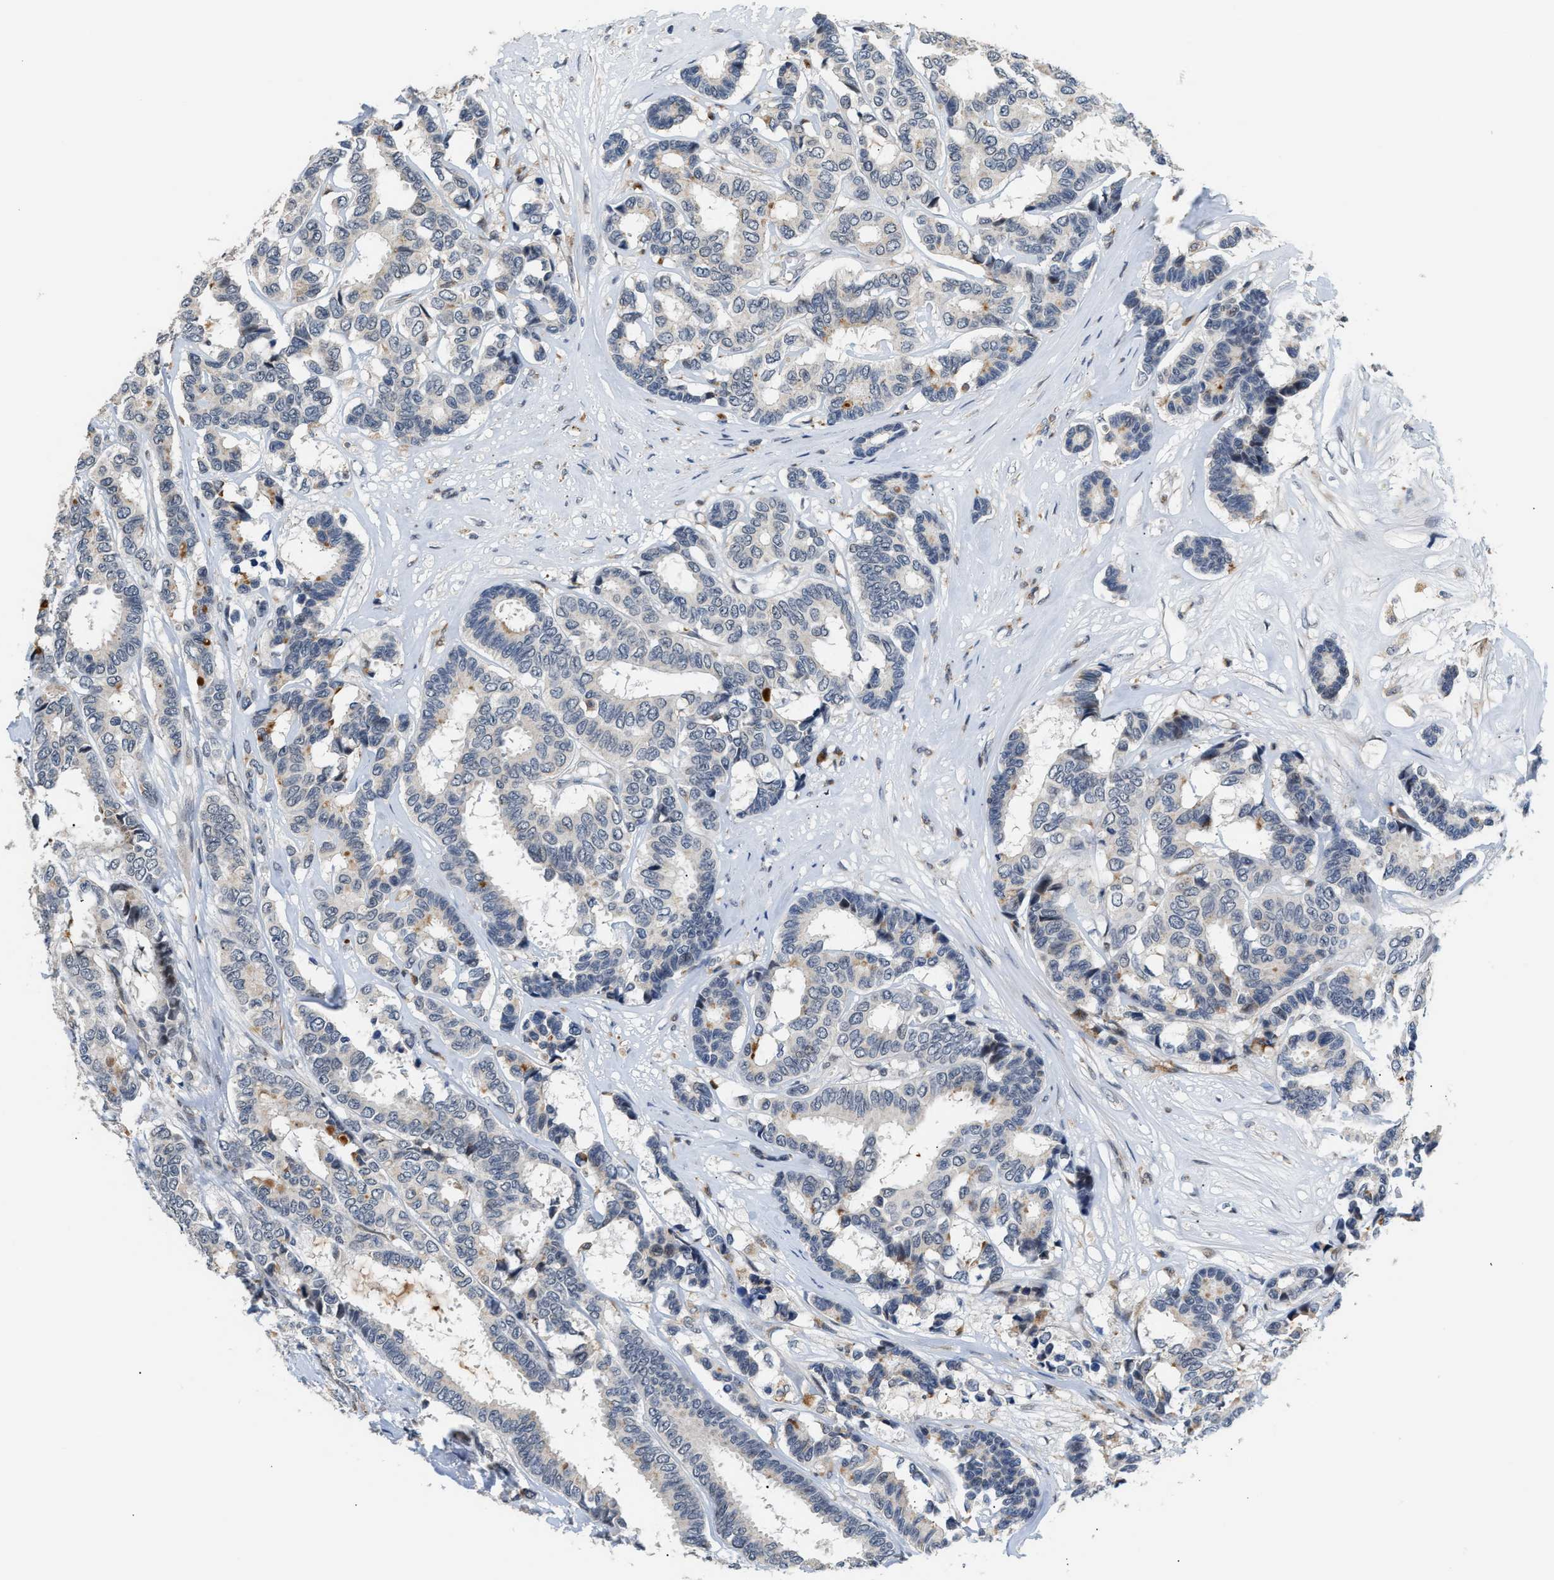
{"staining": {"intensity": "negative", "quantity": "none", "location": "none"}, "tissue": "breast cancer", "cell_type": "Tumor cells", "image_type": "cancer", "snomed": [{"axis": "morphology", "description": "Duct carcinoma"}, {"axis": "topography", "description": "Breast"}], "caption": "Tumor cells are negative for brown protein staining in breast cancer (intraductal carcinoma).", "gene": "PPM1H", "patient": {"sex": "female", "age": 87}}